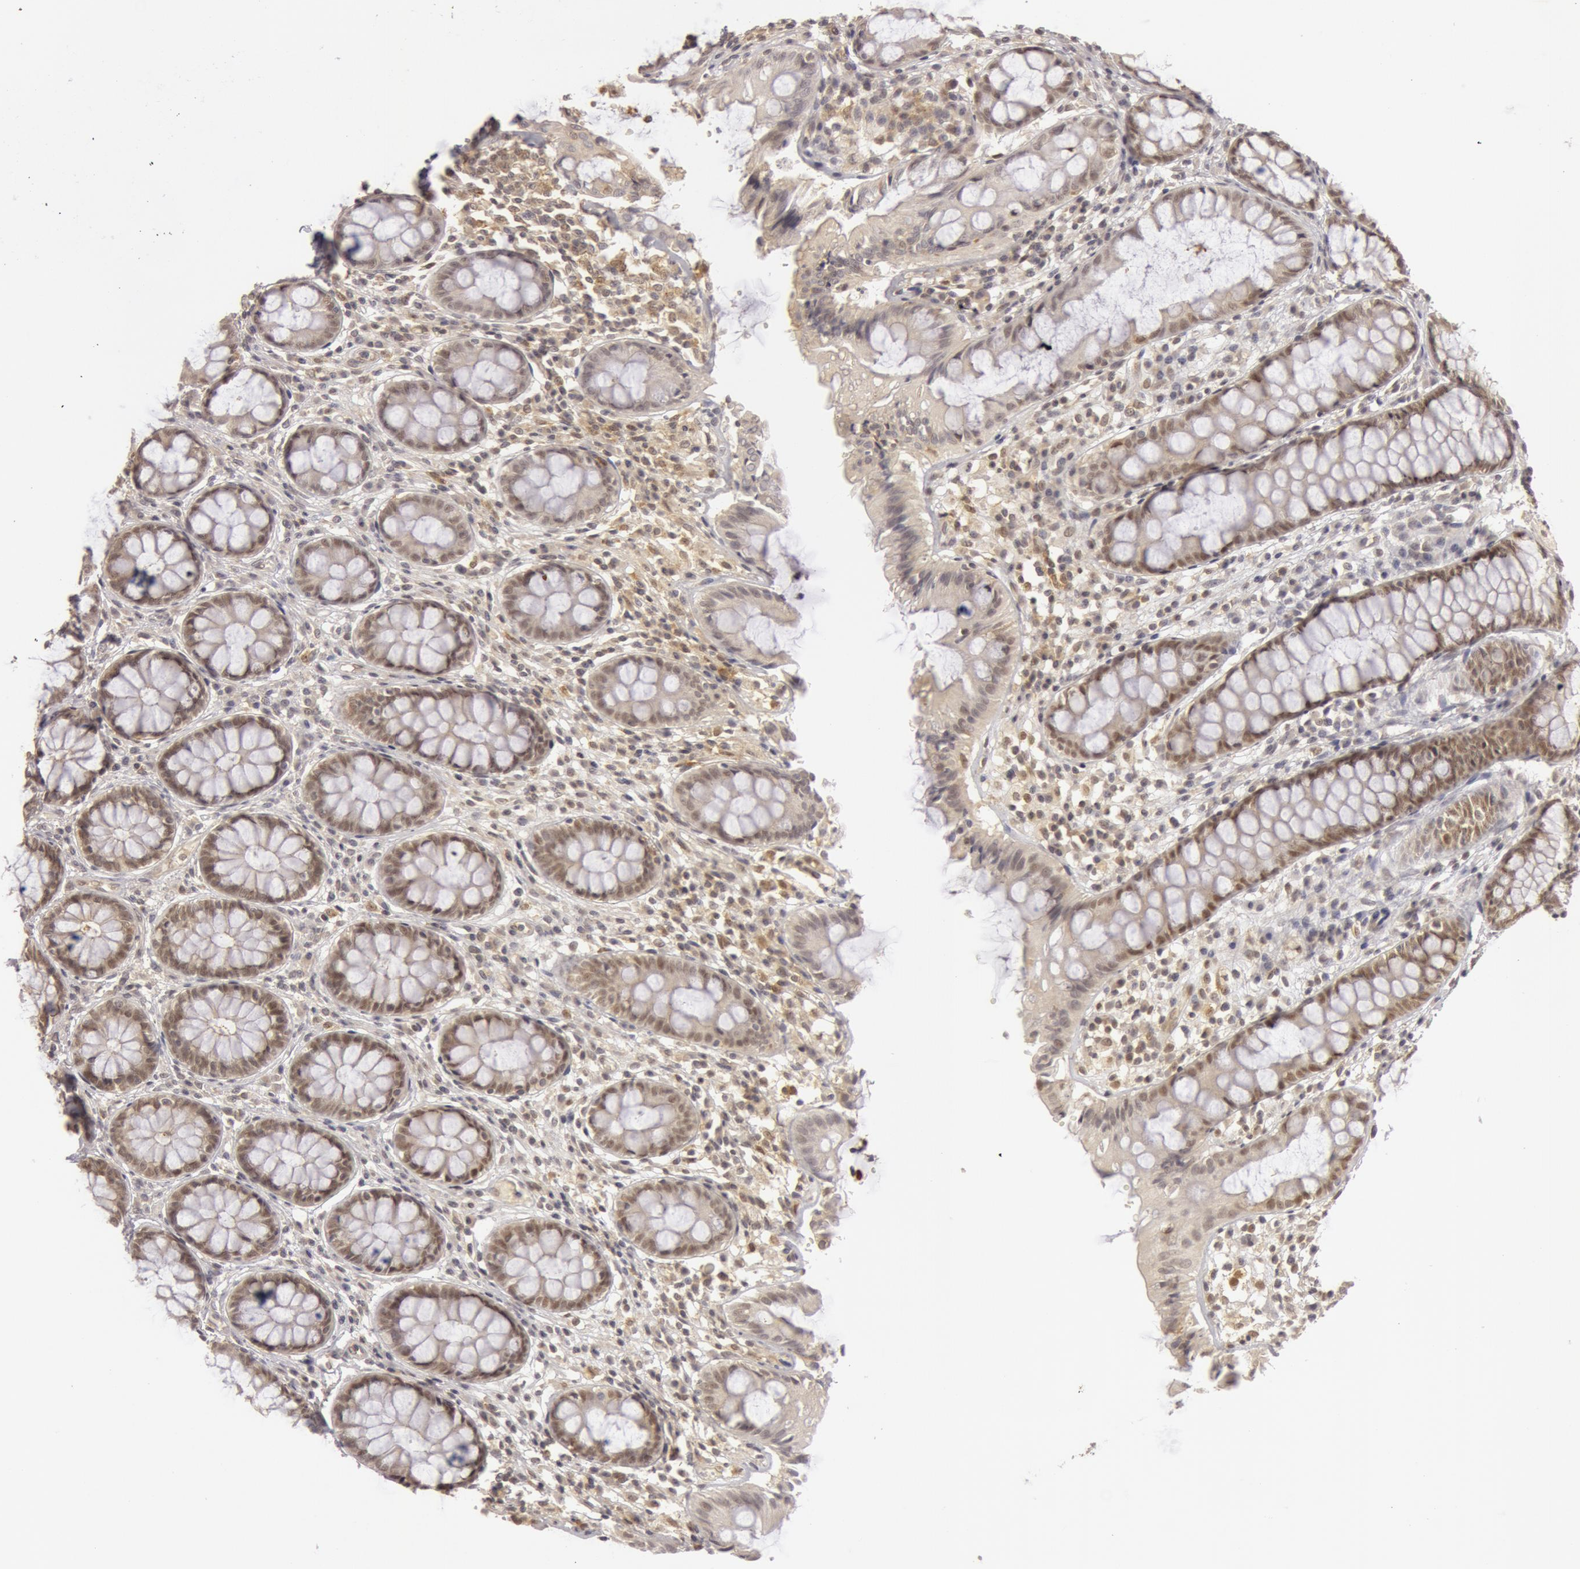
{"staining": {"intensity": "weak", "quantity": ">75%", "location": "nuclear"}, "tissue": "rectum", "cell_type": "Glandular cells", "image_type": "normal", "snomed": [{"axis": "morphology", "description": "Normal tissue, NOS"}, {"axis": "topography", "description": "Rectum"}], "caption": "The micrograph reveals immunohistochemical staining of normal rectum. There is weak nuclear positivity is identified in about >75% of glandular cells.", "gene": "OASL", "patient": {"sex": "female", "age": 66}}